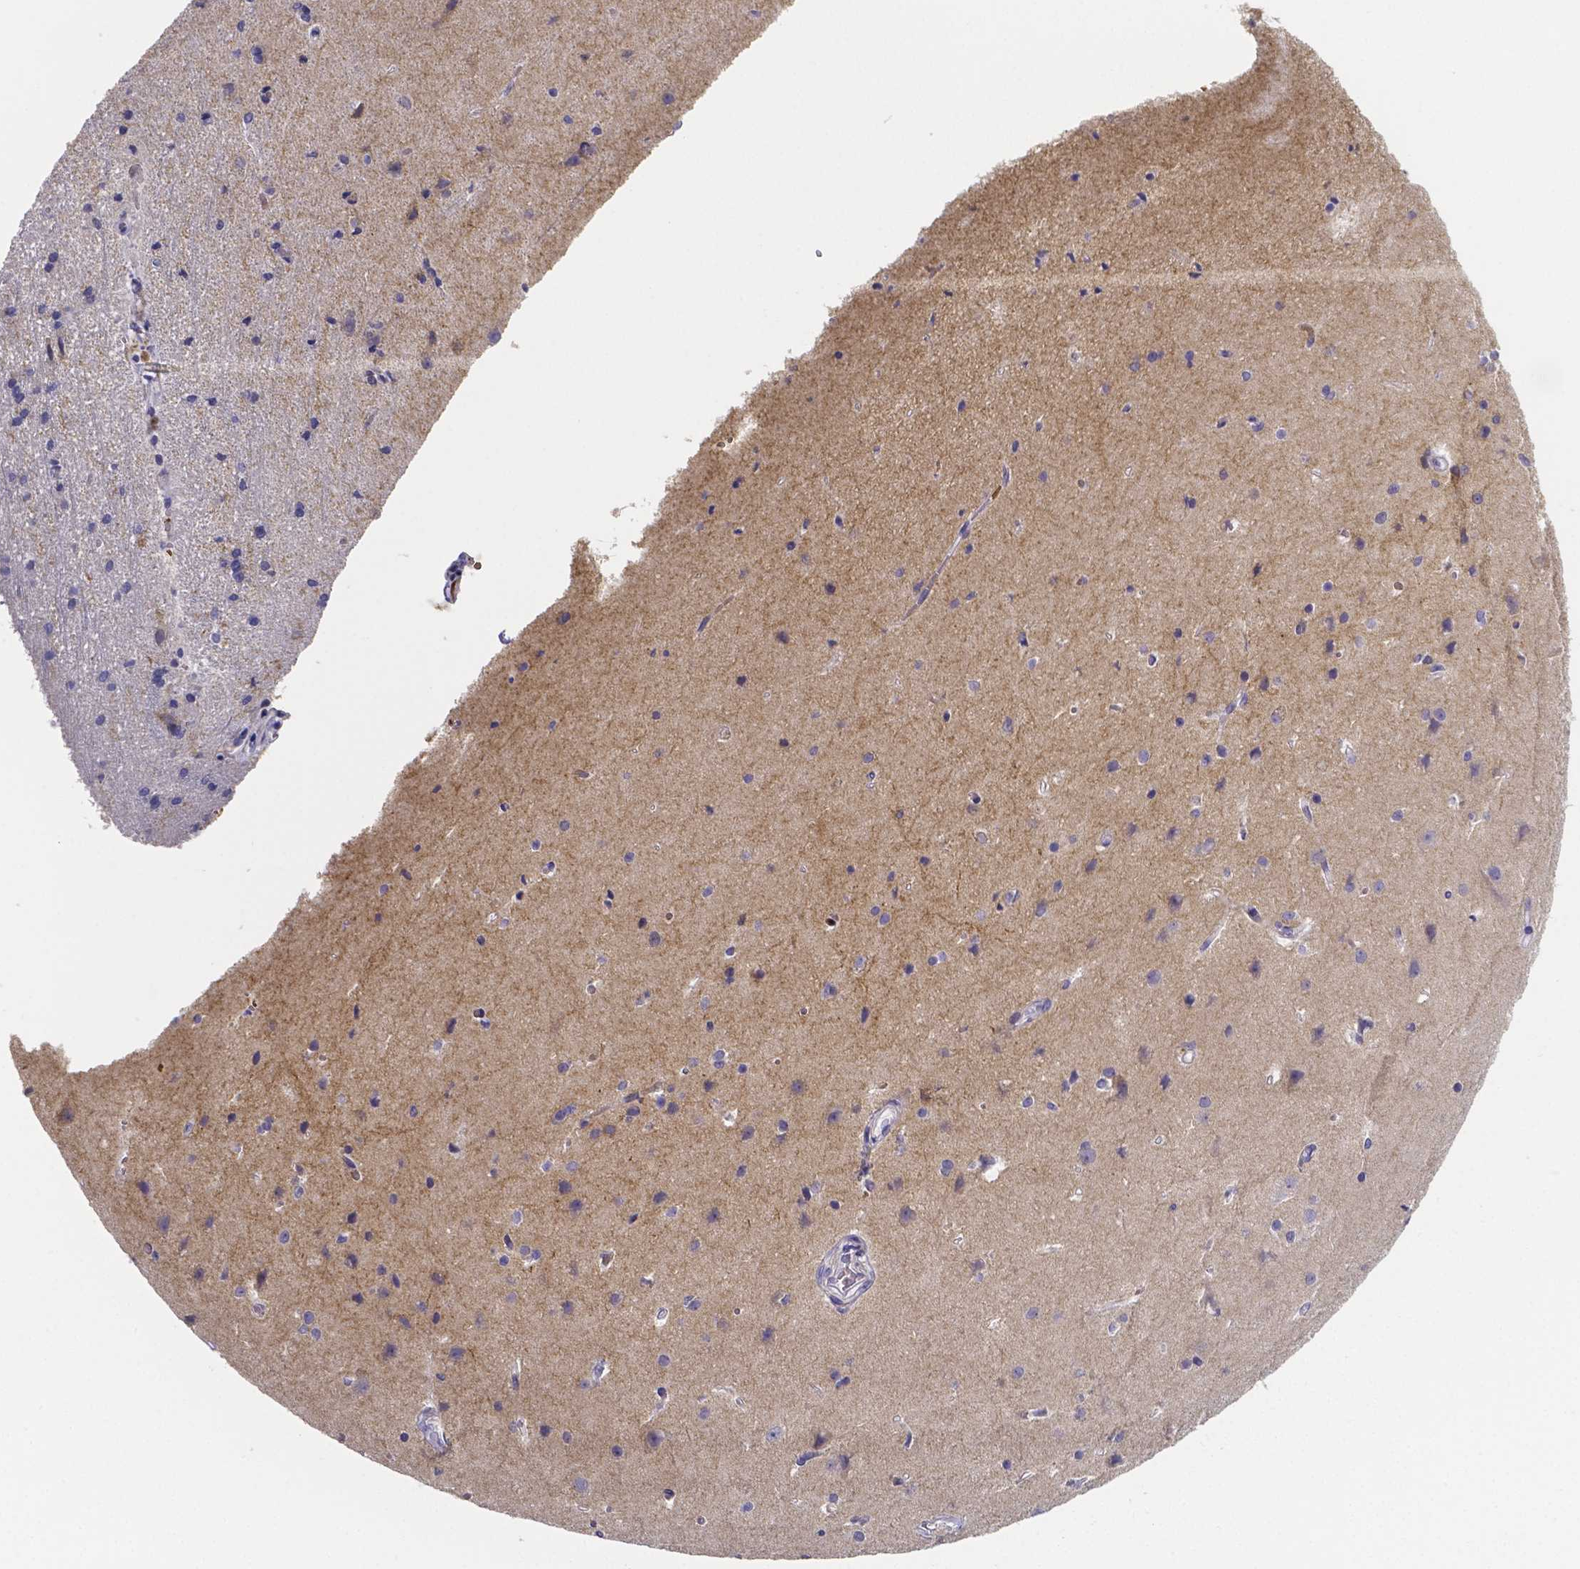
{"staining": {"intensity": "negative", "quantity": "none", "location": "none"}, "tissue": "cerebral cortex", "cell_type": "Endothelial cells", "image_type": "normal", "snomed": [{"axis": "morphology", "description": "Normal tissue, NOS"}, {"axis": "topography", "description": "Cerebral cortex"}], "caption": "DAB (3,3'-diaminobenzidine) immunohistochemical staining of normal human cerebral cortex exhibits no significant expression in endothelial cells. (Stains: DAB (3,3'-diaminobenzidine) immunohistochemistry with hematoxylin counter stain, Microscopy: brightfield microscopy at high magnification).", "gene": "GABRA3", "patient": {"sex": "male", "age": 37}}